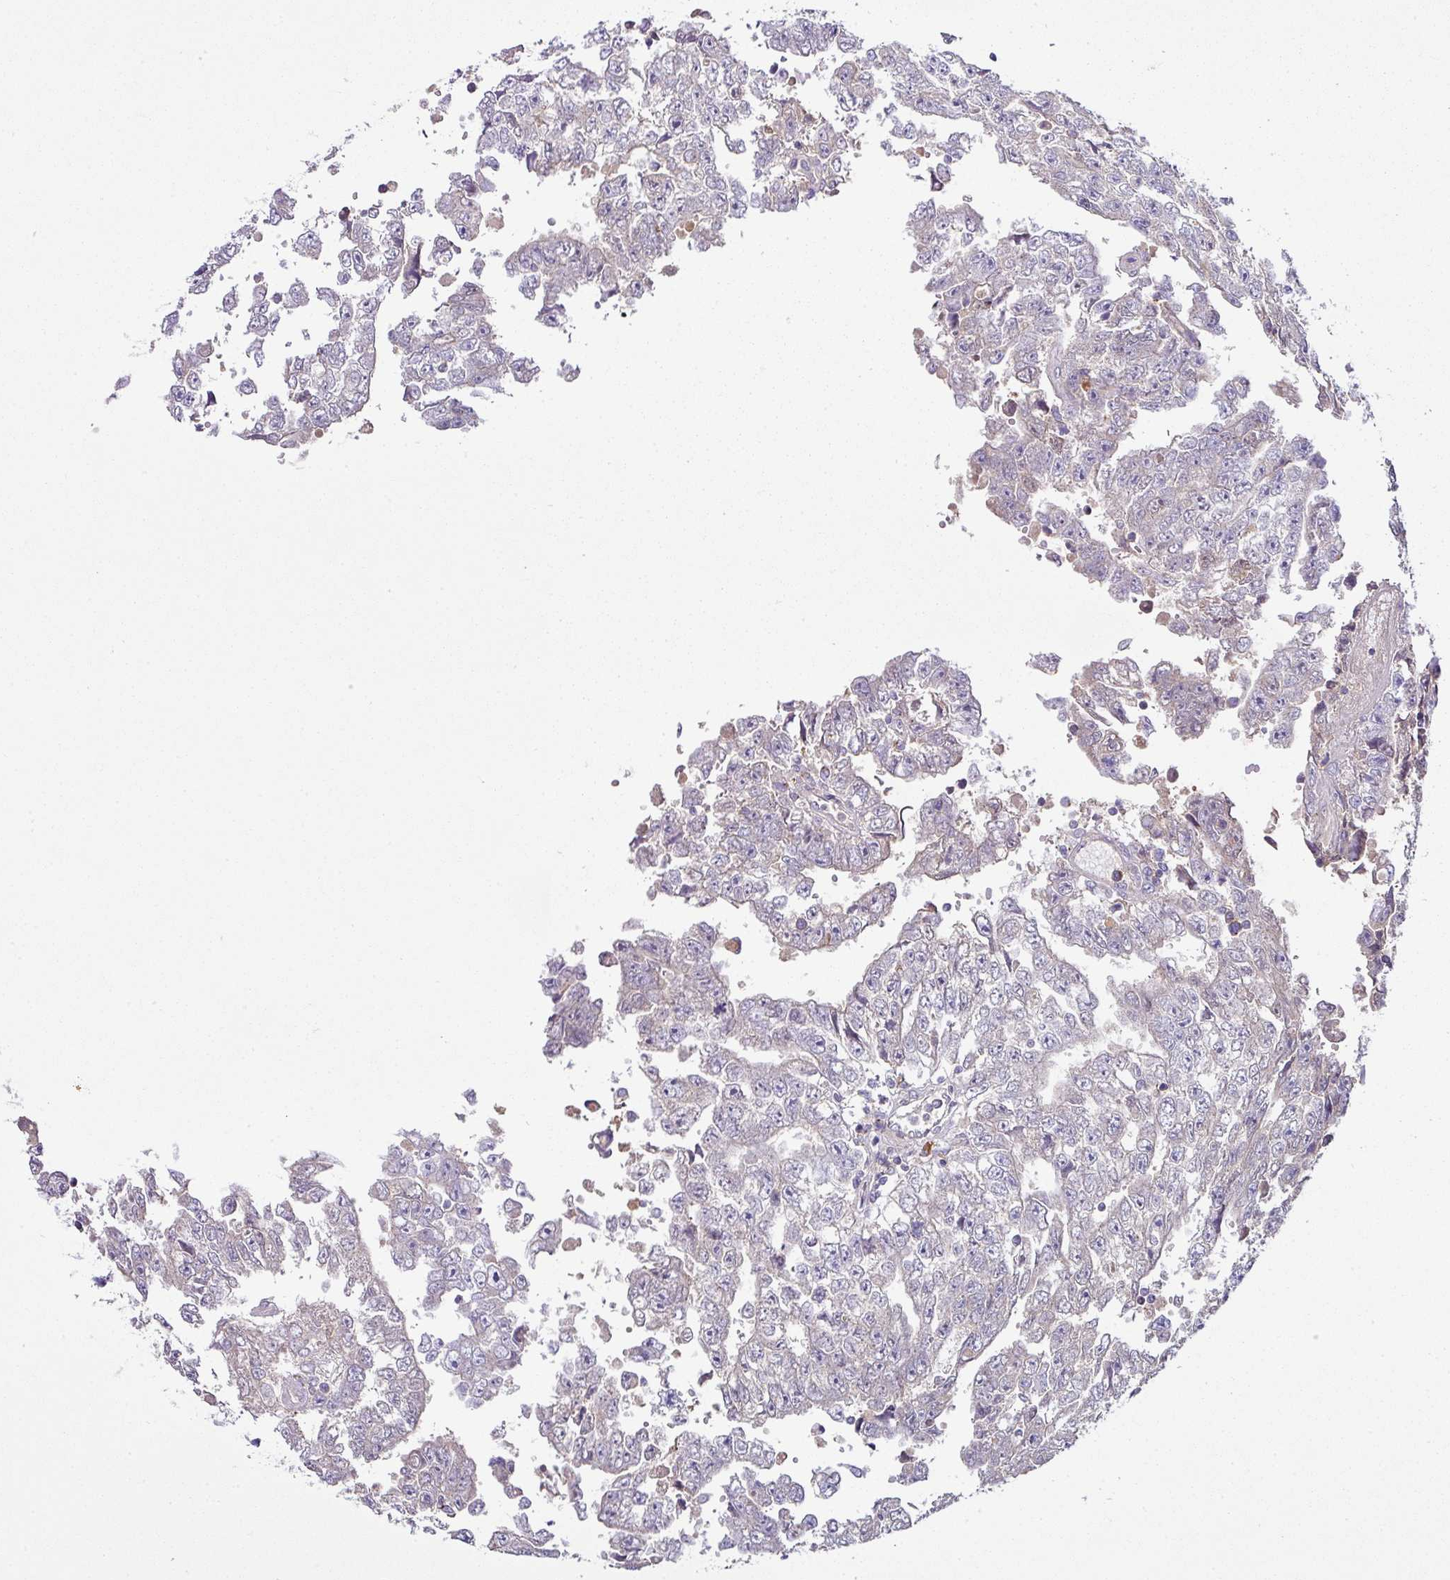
{"staining": {"intensity": "negative", "quantity": "none", "location": "none"}, "tissue": "testis cancer", "cell_type": "Tumor cells", "image_type": "cancer", "snomed": [{"axis": "morphology", "description": "Carcinoma, Embryonal, NOS"}, {"axis": "topography", "description": "Testis"}], "caption": "This is an immunohistochemistry photomicrograph of testis embryonal carcinoma. There is no expression in tumor cells.", "gene": "SLAMF6", "patient": {"sex": "male", "age": 25}}